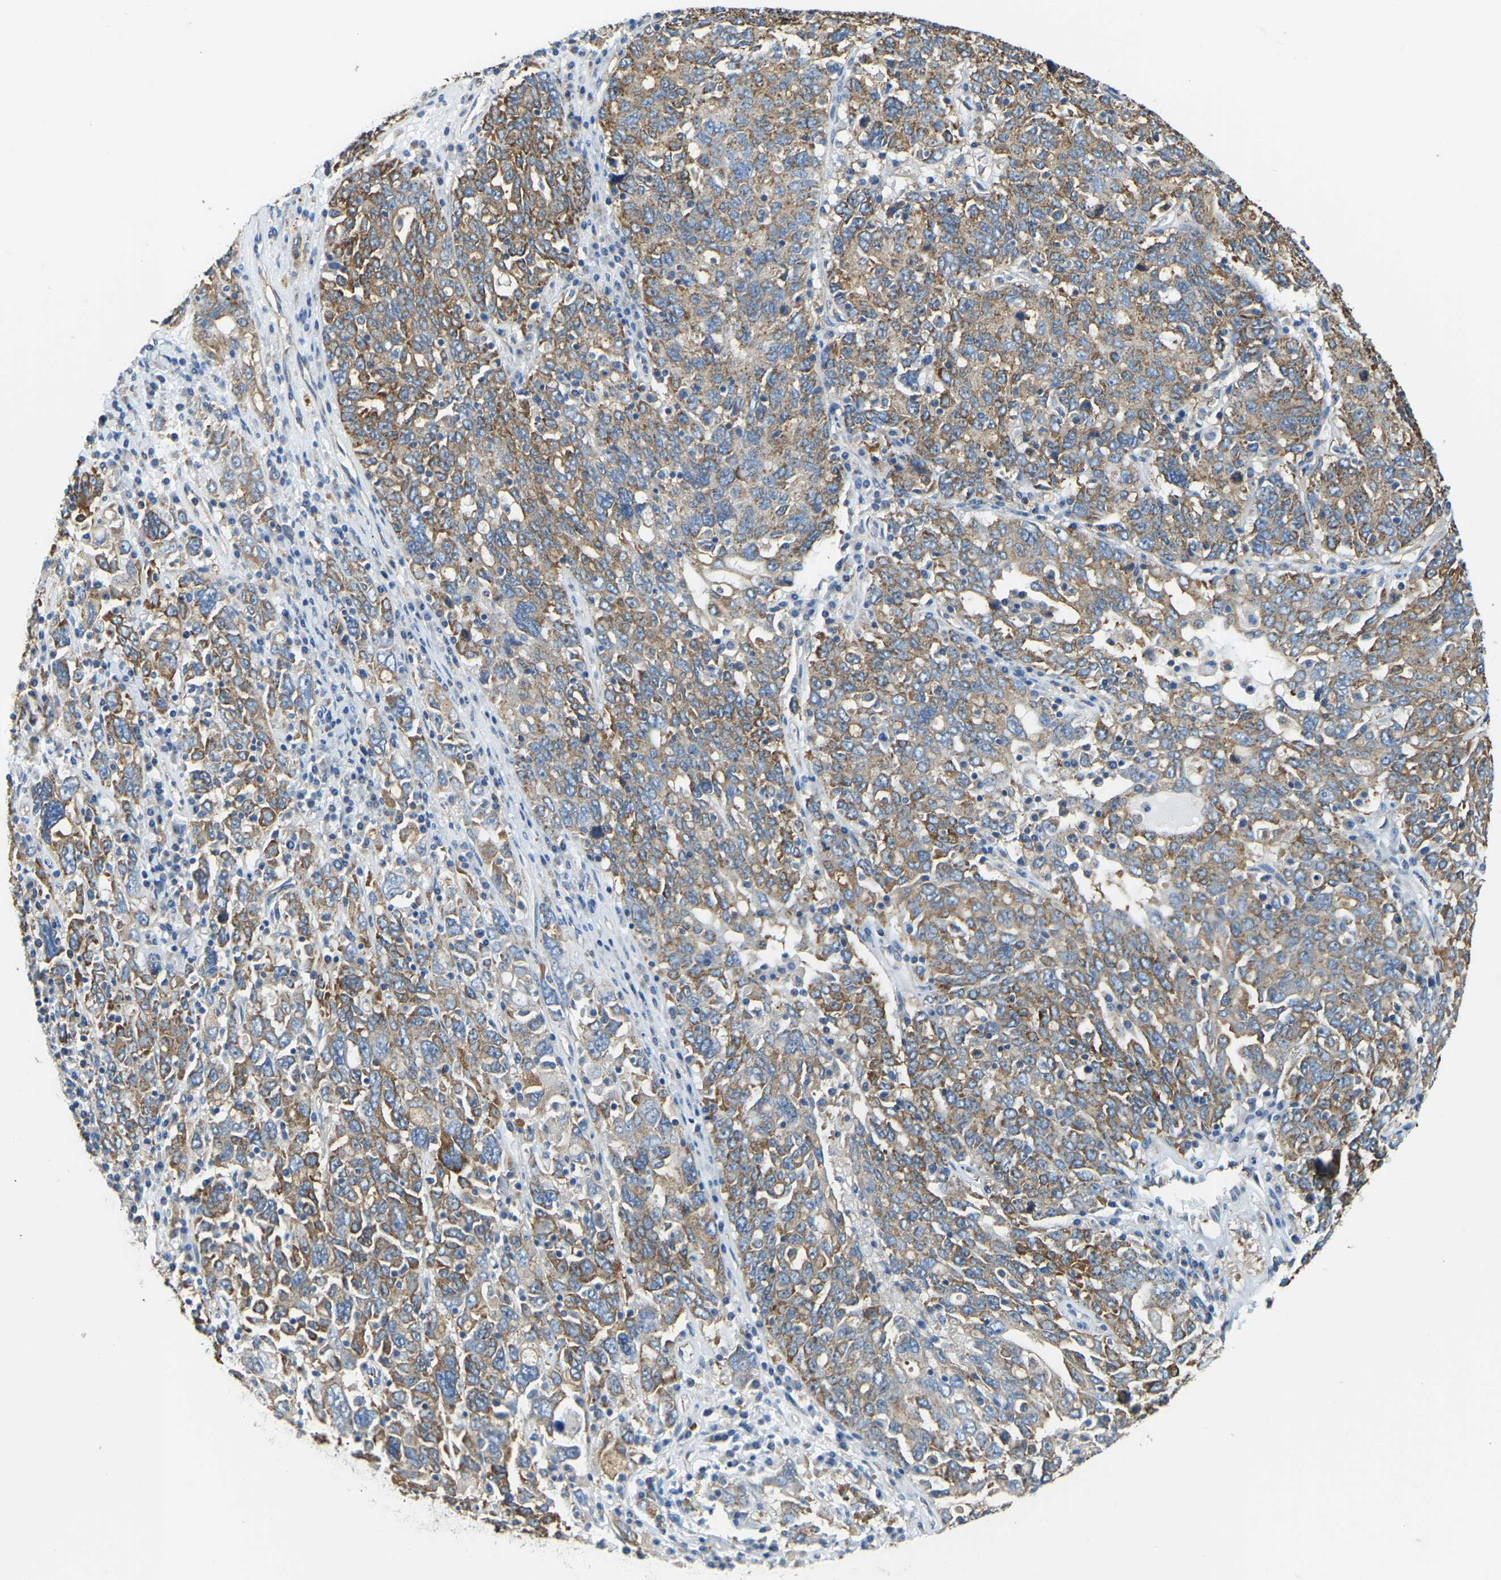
{"staining": {"intensity": "moderate", "quantity": ">75%", "location": "cytoplasmic/membranous"}, "tissue": "ovarian cancer", "cell_type": "Tumor cells", "image_type": "cancer", "snomed": [{"axis": "morphology", "description": "Carcinoma, endometroid"}, {"axis": "topography", "description": "Ovary"}], "caption": "Immunohistochemical staining of human ovarian cancer shows medium levels of moderate cytoplasmic/membranous expression in approximately >75% of tumor cells.", "gene": "AHNAK", "patient": {"sex": "female", "age": 62}}